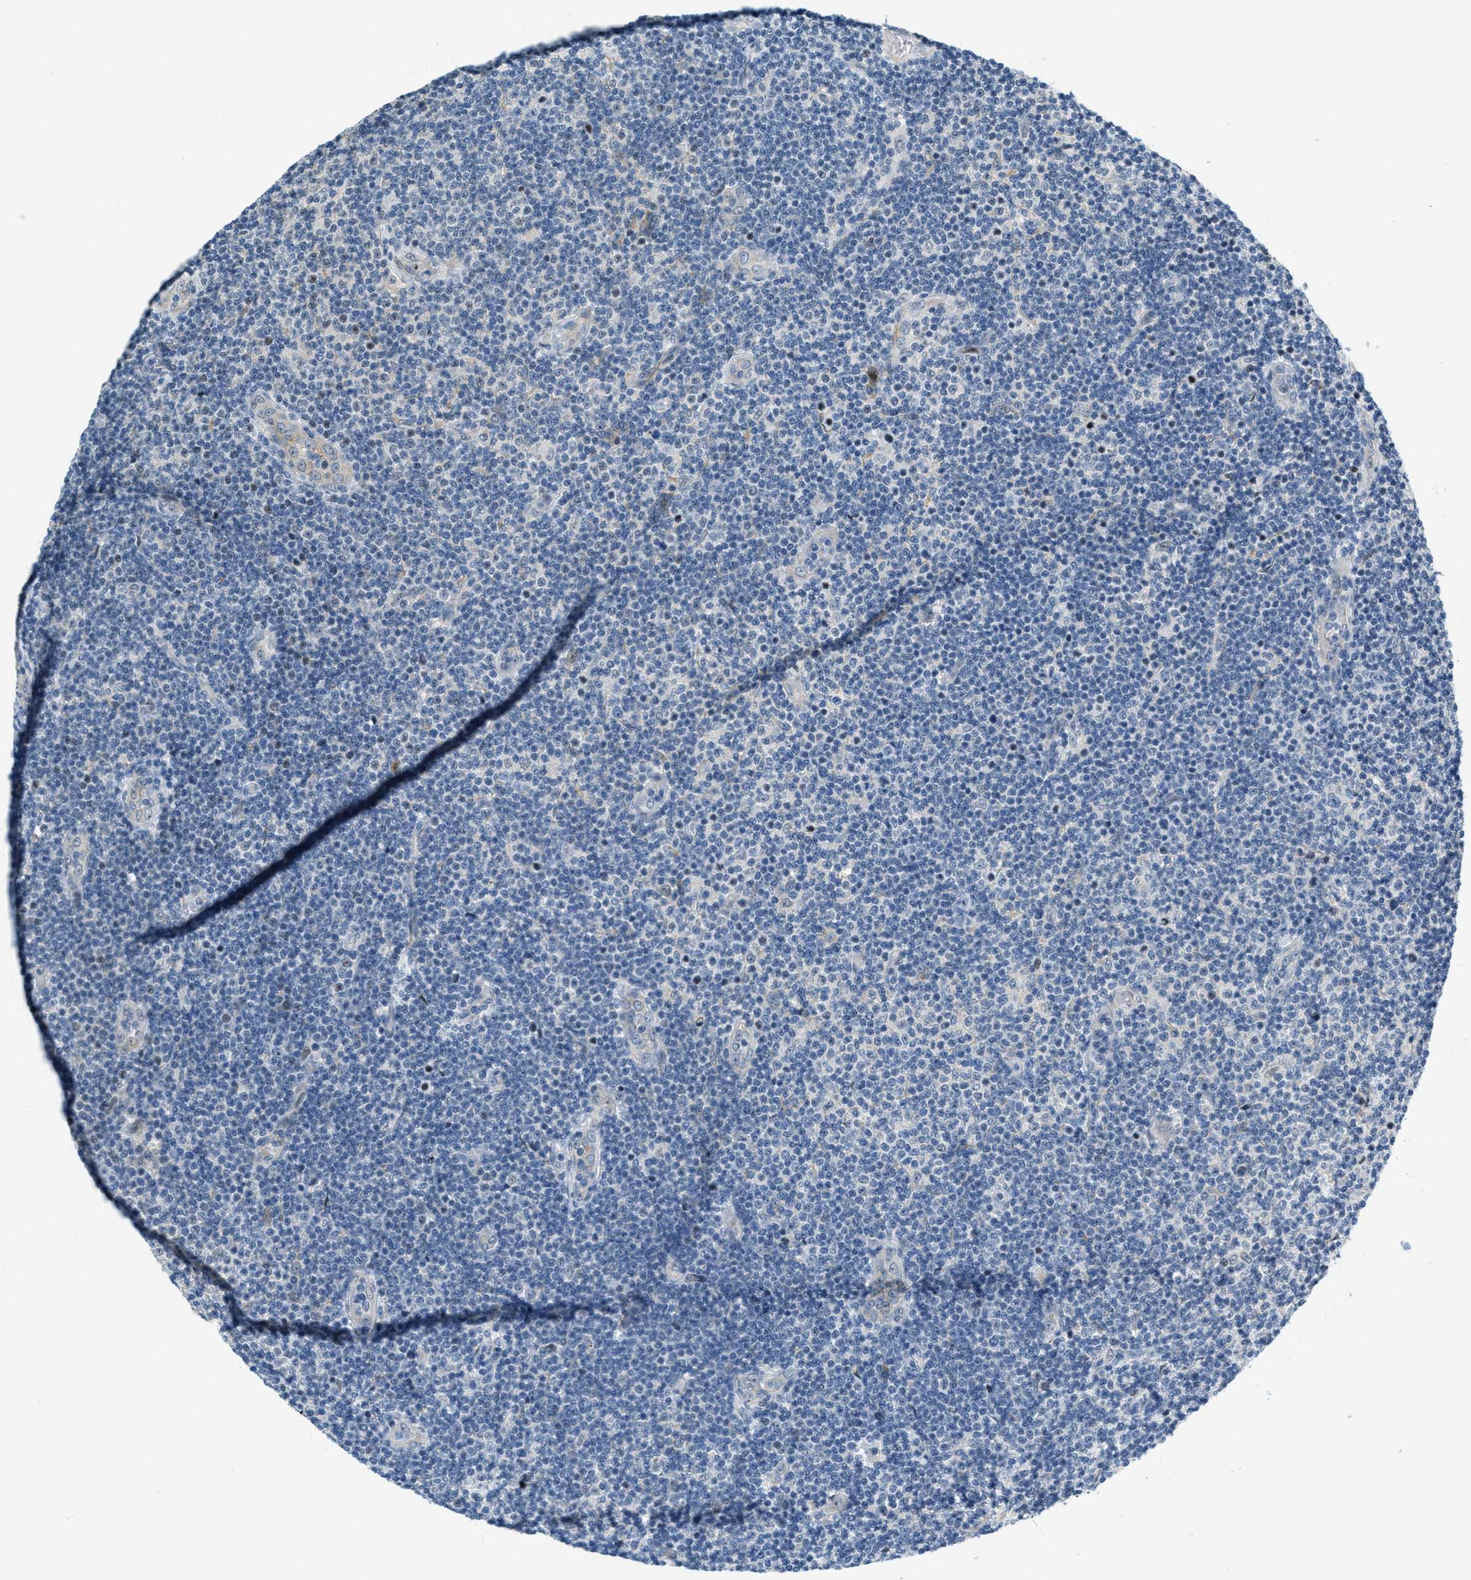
{"staining": {"intensity": "negative", "quantity": "none", "location": "none"}, "tissue": "lymphoma", "cell_type": "Tumor cells", "image_type": "cancer", "snomed": [{"axis": "morphology", "description": "Malignant lymphoma, non-Hodgkin's type, Low grade"}, {"axis": "topography", "description": "Lymph node"}], "caption": "A high-resolution micrograph shows immunohistochemistry (IHC) staining of lymphoma, which exhibits no significant expression in tumor cells.", "gene": "ZDHHC23", "patient": {"sex": "male", "age": 83}}